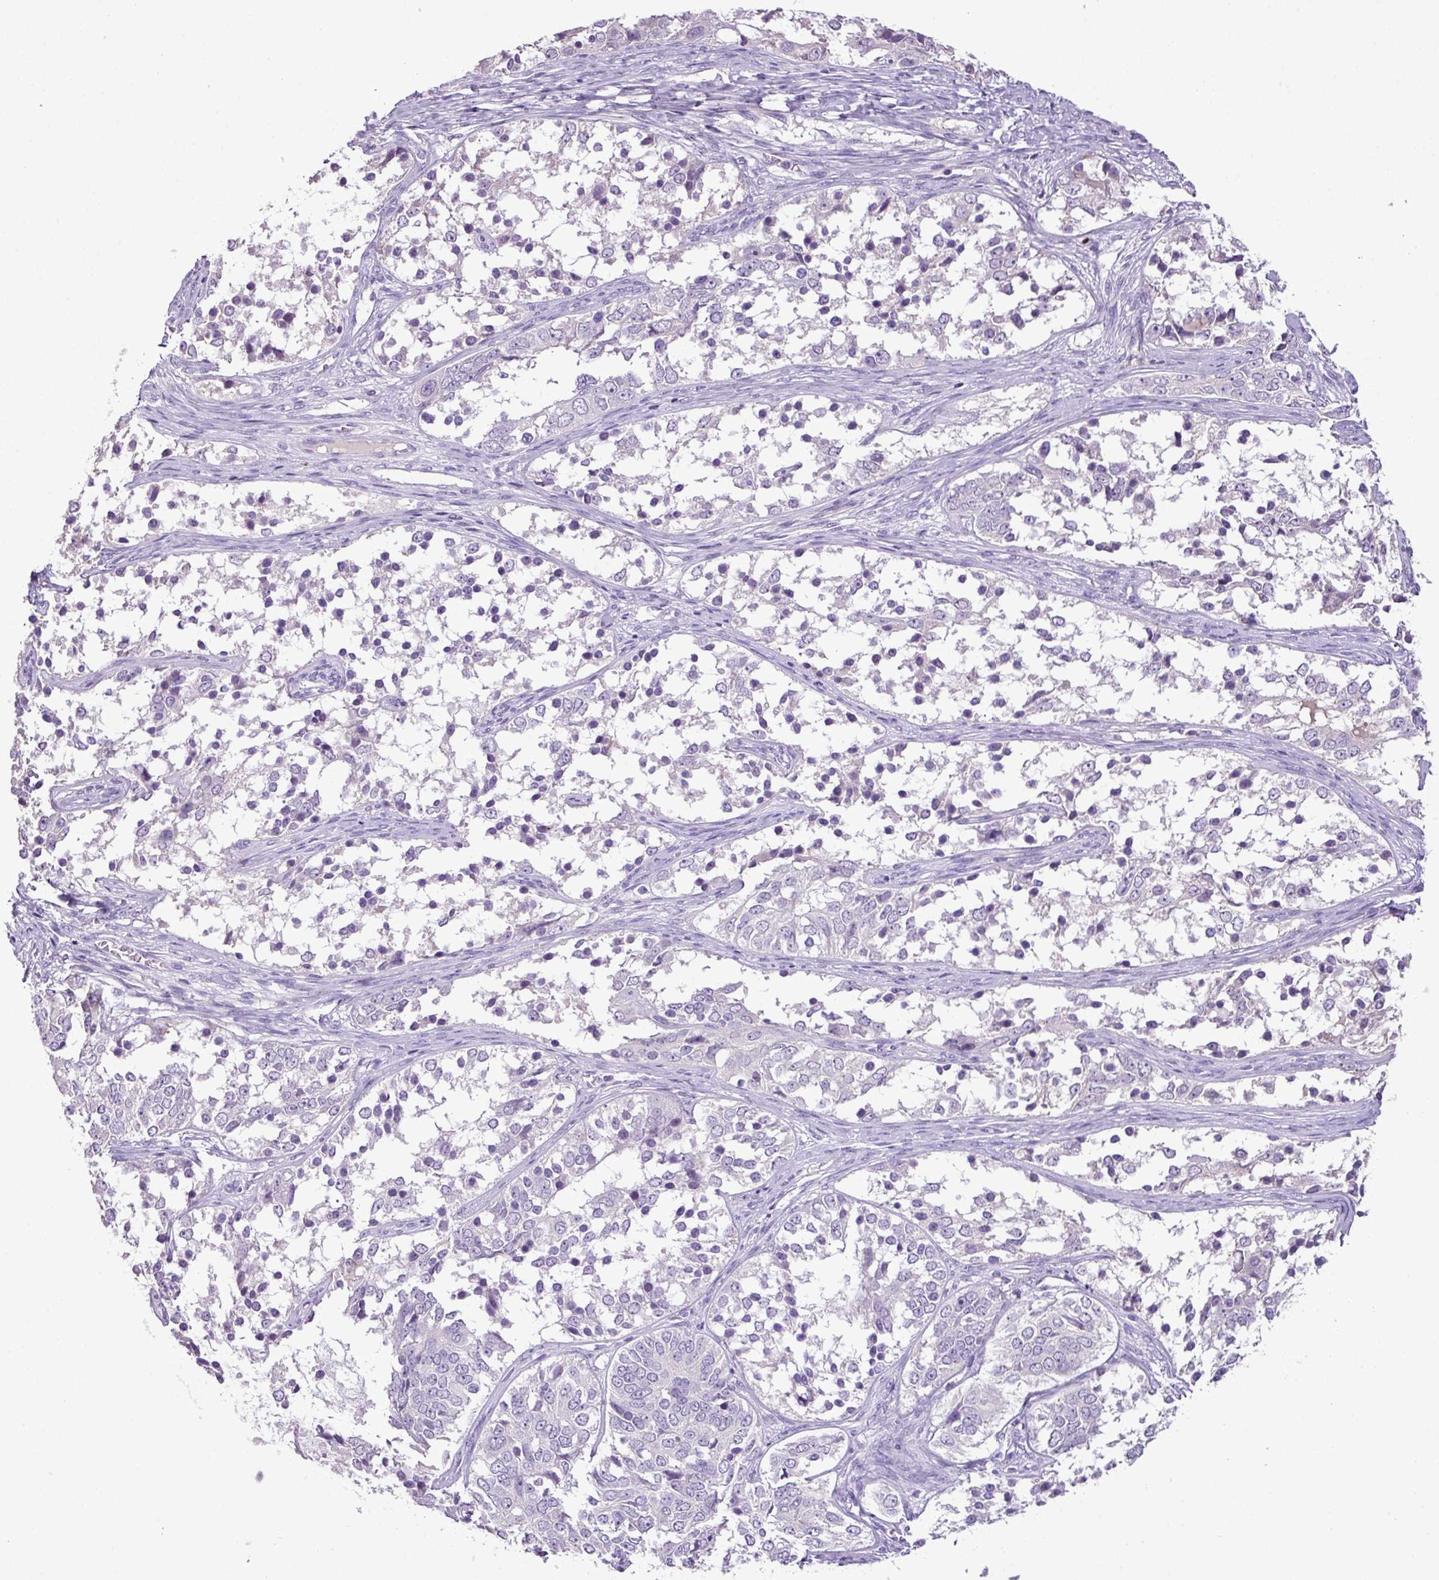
{"staining": {"intensity": "negative", "quantity": "none", "location": "none"}, "tissue": "ovarian cancer", "cell_type": "Tumor cells", "image_type": "cancer", "snomed": [{"axis": "morphology", "description": "Carcinoma, endometroid"}, {"axis": "topography", "description": "Ovary"}], "caption": "Protein analysis of ovarian endometroid carcinoma reveals no significant positivity in tumor cells. Brightfield microscopy of immunohistochemistry (IHC) stained with DAB (3,3'-diaminobenzidine) (brown) and hematoxylin (blue), captured at high magnification.", "gene": "HTR3E", "patient": {"sex": "female", "age": 51}}